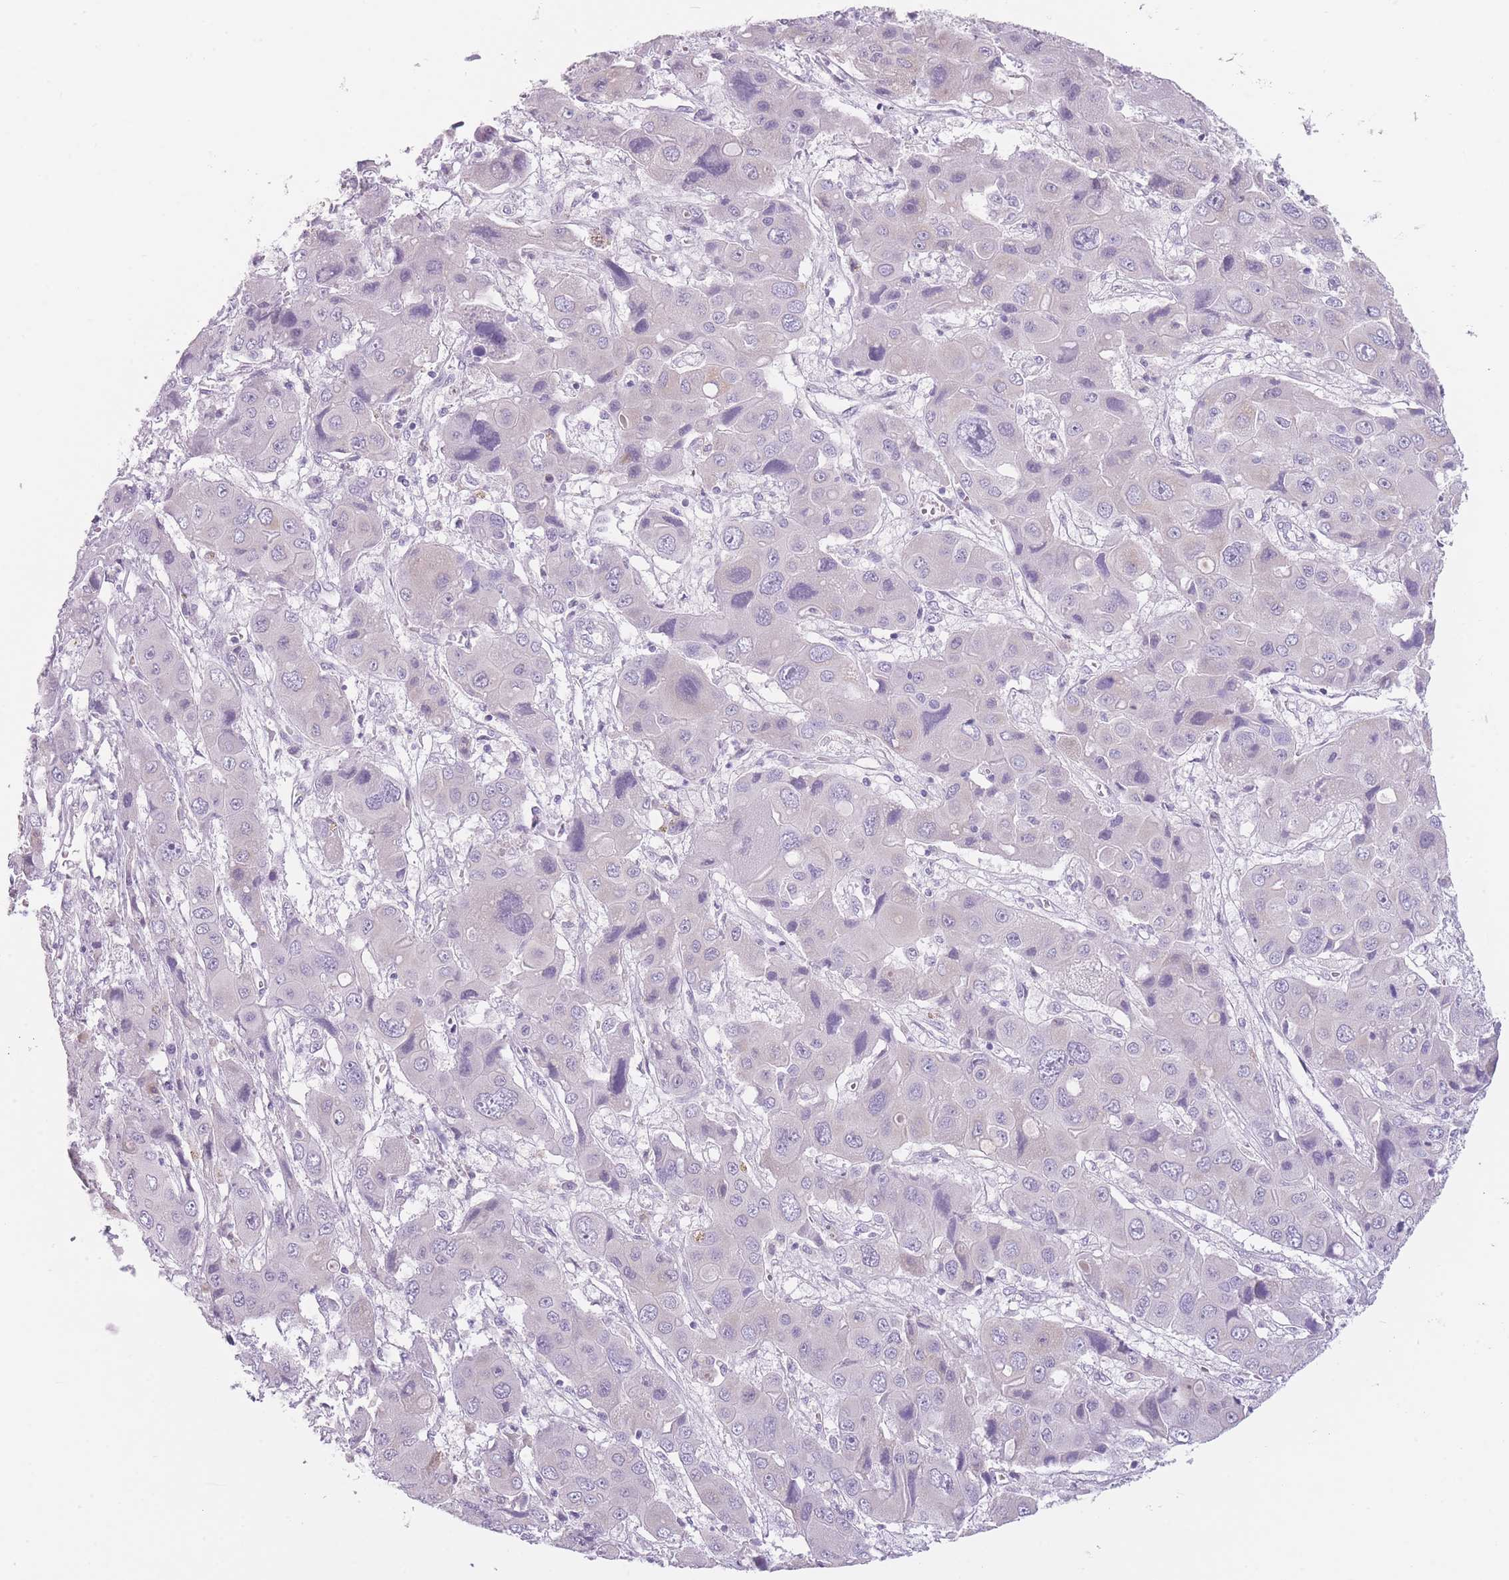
{"staining": {"intensity": "negative", "quantity": "none", "location": "none"}, "tissue": "liver cancer", "cell_type": "Tumor cells", "image_type": "cancer", "snomed": [{"axis": "morphology", "description": "Cholangiocarcinoma"}, {"axis": "topography", "description": "Liver"}], "caption": "Protein analysis of liver cancer (cholangiocarcinoma) exhibits no significant staining in tumor cells. (DAB IHC, high magnification).", "gene": "TMEM236", "patient": {"sex": "male", "age": 67}}